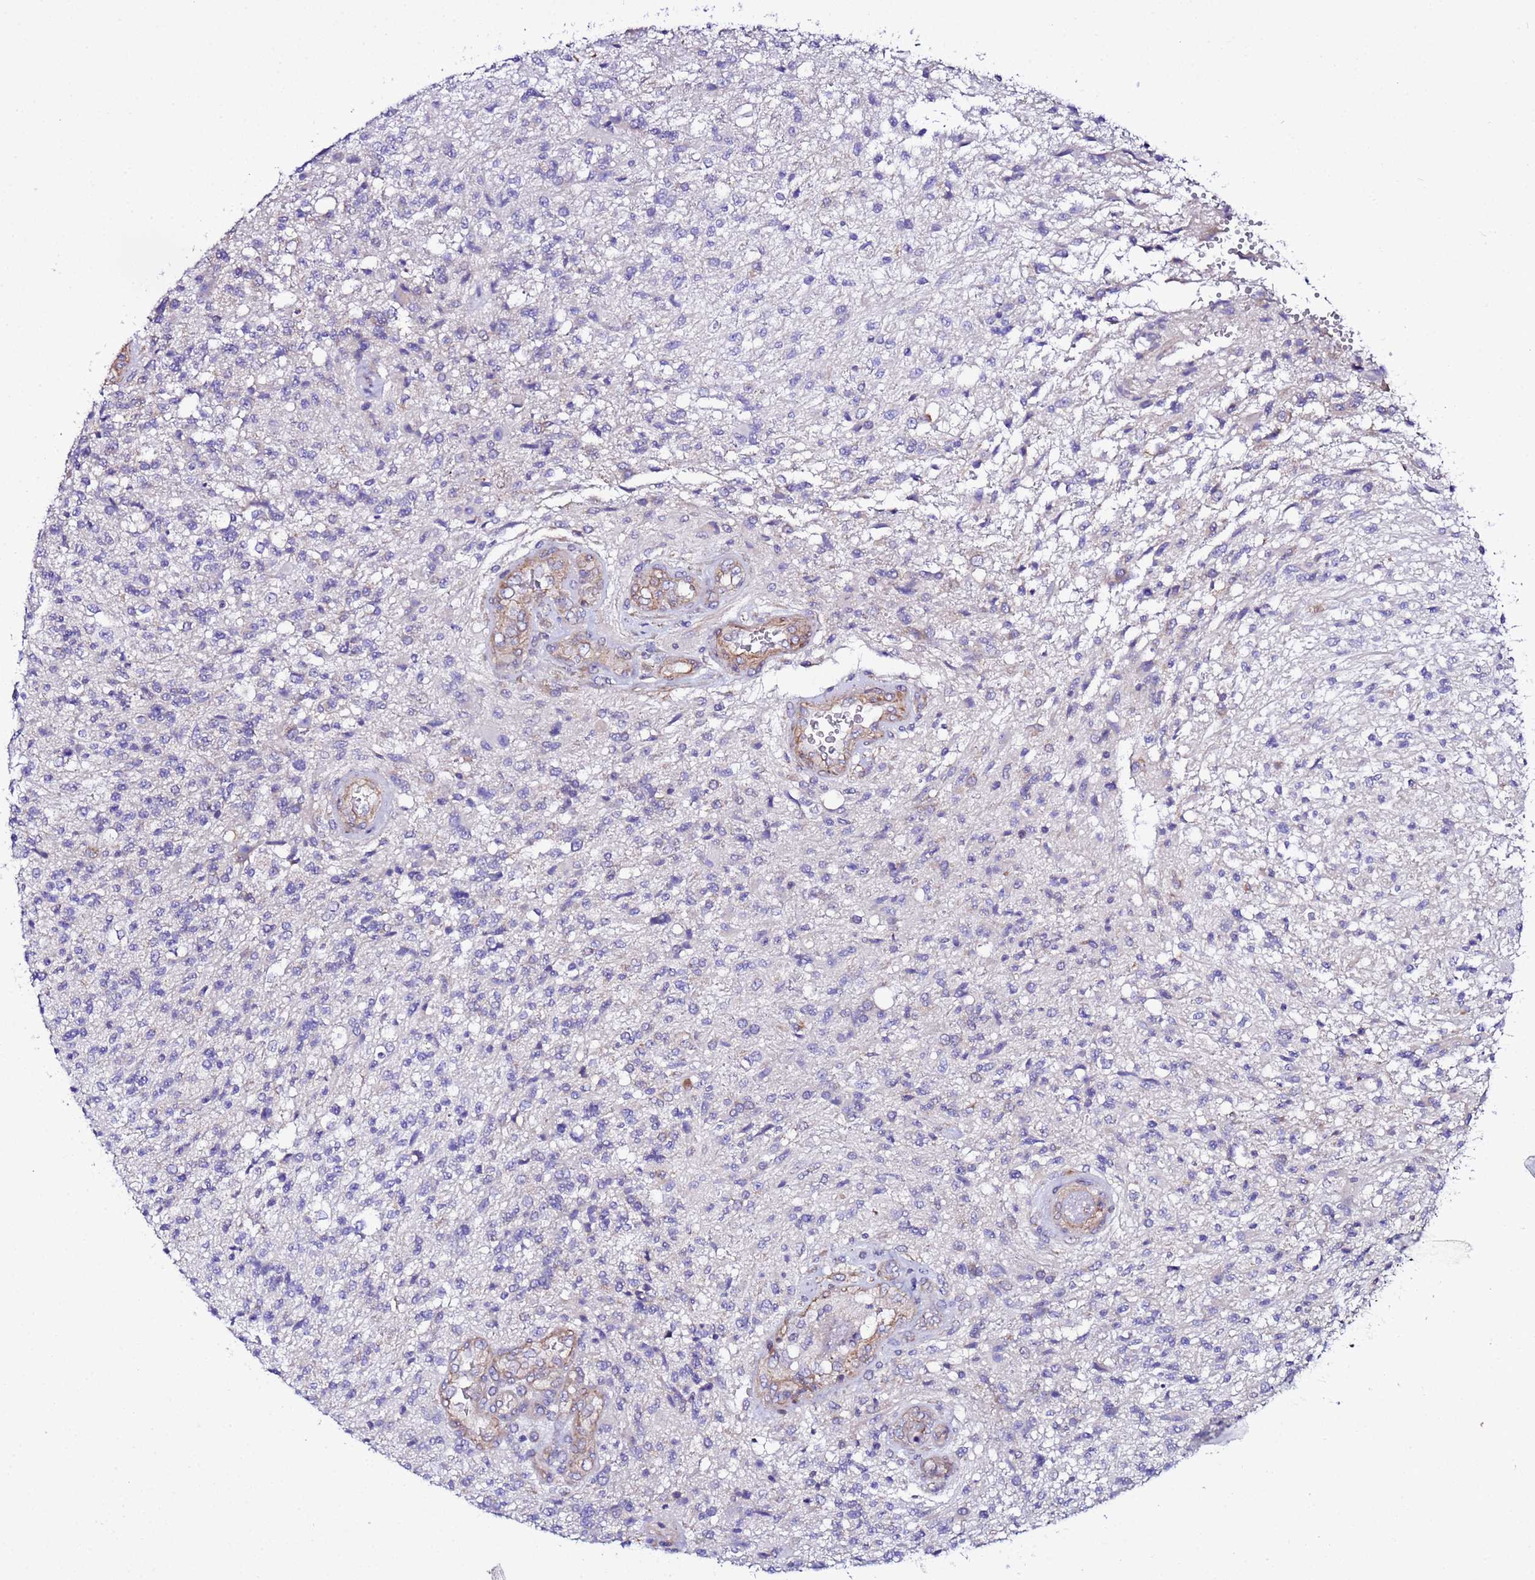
{"staining": {"intensity": "negative", "quantity": "none", "location": "none"}, "tissue": "glioma", "cell_type": "Tumor cells", "image_type": "cancer", "snomed": [{"axis": "morphology", "description": "Glioma, malignant, High grade"}, {"axis": "topography", "description": "Brain"}], "caption": "Immunohistochemistry image of neoplastic tissue: human glioma stained with DAB exhibits no significant protein positivity in tumor cells. The staining was performed using DAB (3,3'-diaminobenzidine) to visualize the protein expression in brown, while the nuclei were stained in blue with hematoxylin (Magnification: 20x).", "gene": "JRKL", "patient": {"sex": "male", "age": 56}}